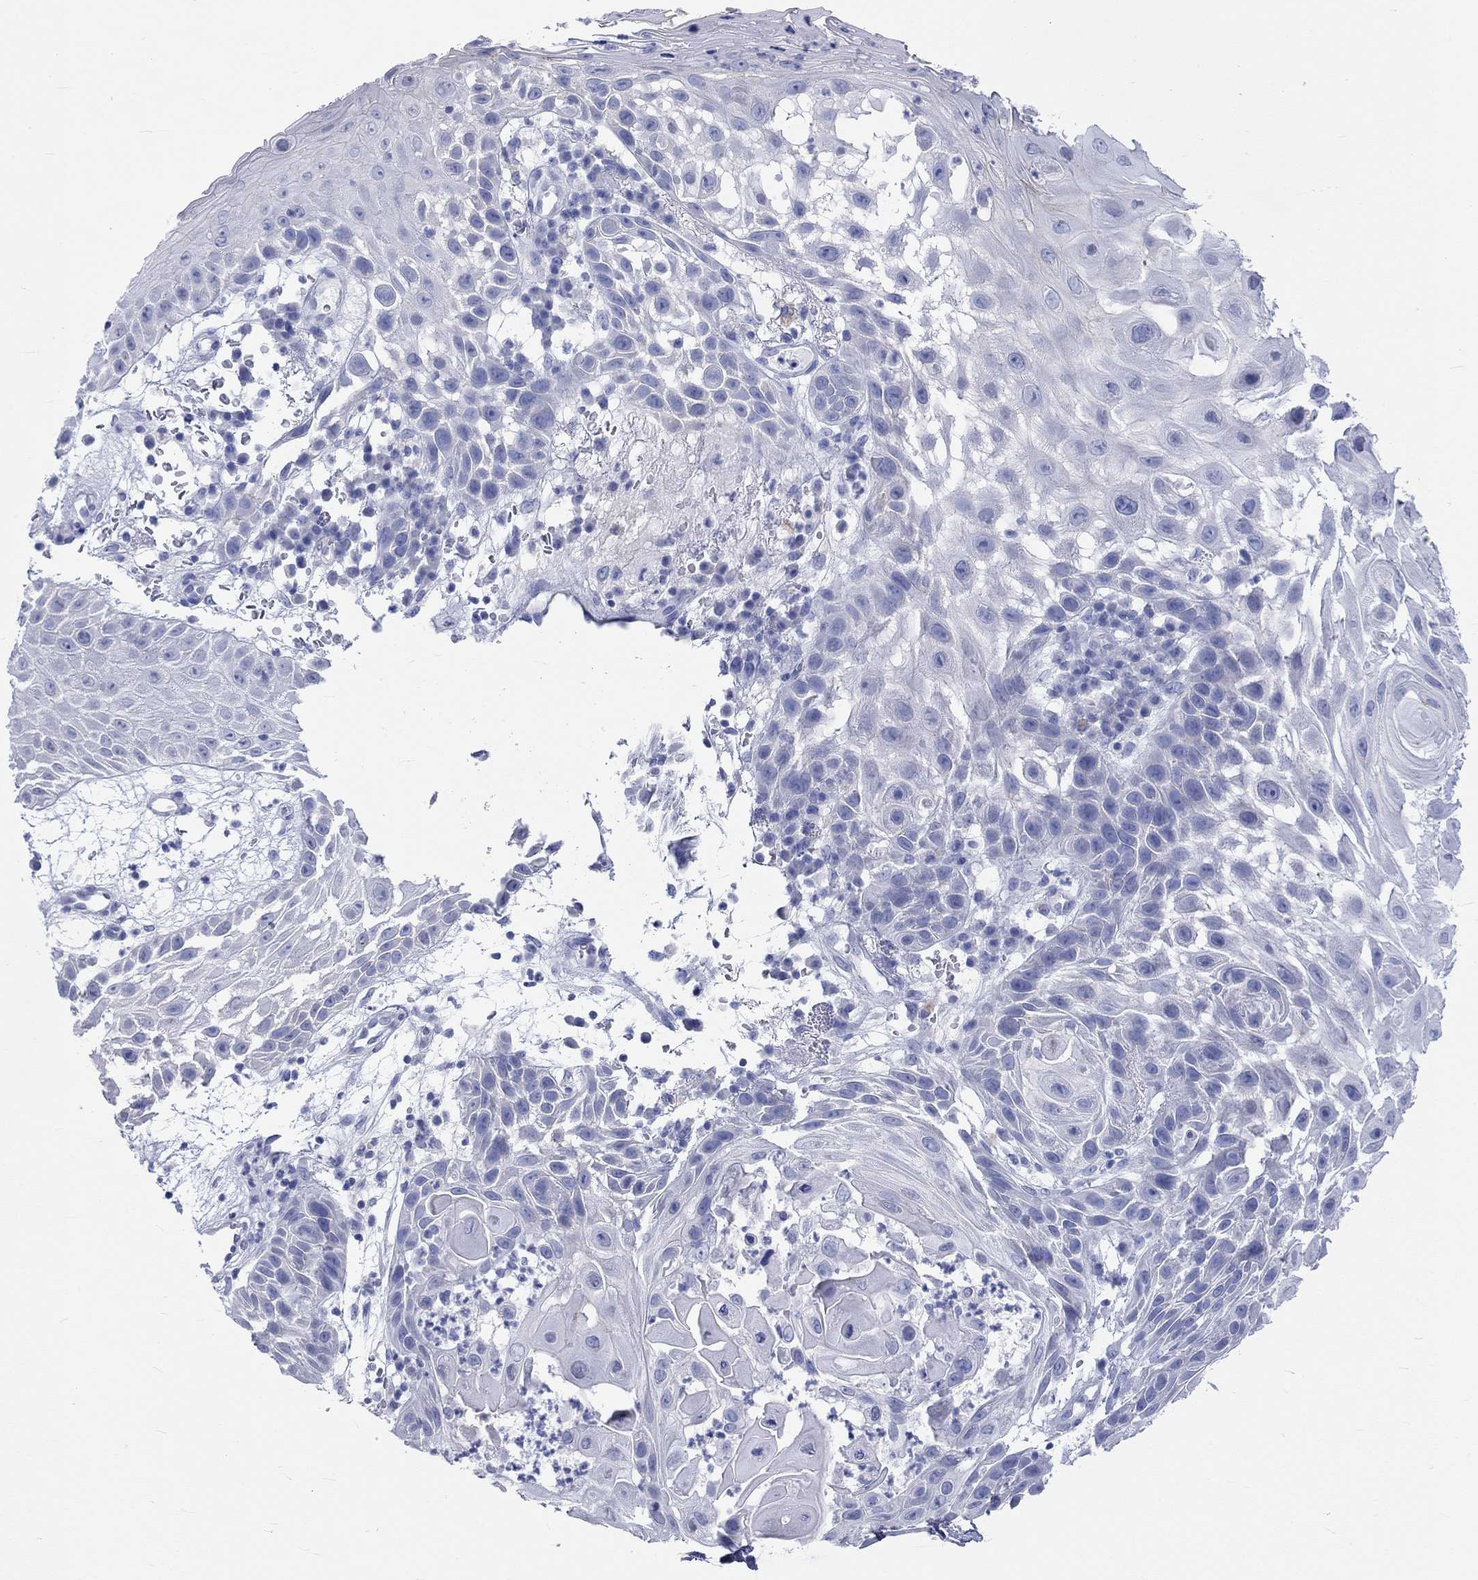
{"staining": {"intensity": "negative", "quantity": "none", "location": "none"}, "tissue": "skin cancer", "cell_type": "Tumor cells", "image_type": "cancer", "snomed": [{"axis": "morphology", "description": "Normal tissue, NOS"}, {"axis": "morphology", "description": "Squamous cell carcinoma, NOS"}, {"axis": "topography", "description": "Skin"}], "caption": "Tumor cells are negative for protein expression in human skin cancer.", "gene": "SPATA9", "patient": {"sex": "male", "age": 79}}